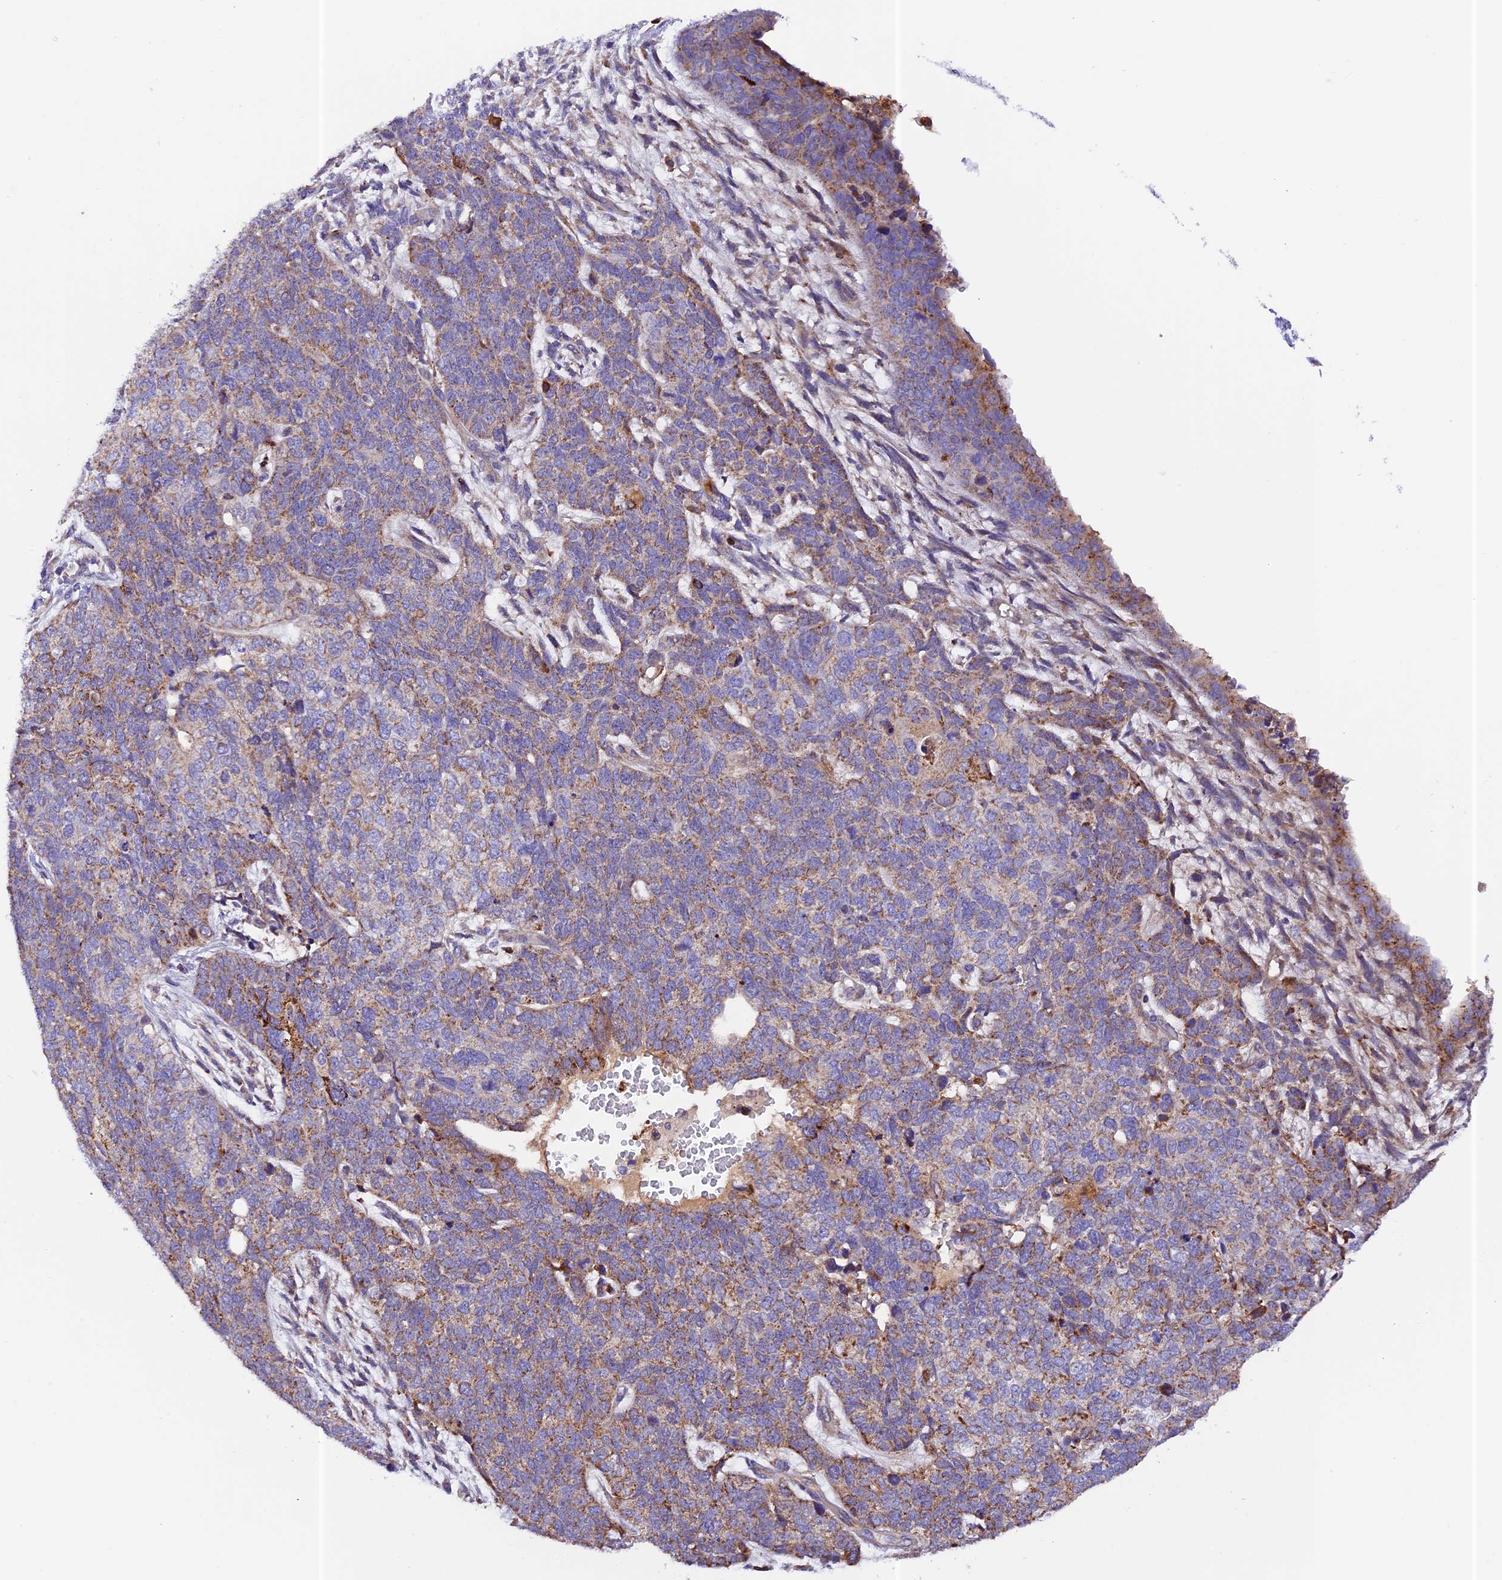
{"staining": {"intensity": "weak", "quantity": ">75%", "location": "cytoplasmic/membranous"}, "tissue": "cervical cancer", "cell_type": "Tumor cells", "image_type": "cancer", "snomed": [{"axis": "morphology", "description": "Squamous cell carcinoma, NOS"}, {"axis": "topography", "description": "Cervix"}], "caption": "An image showing weak cytoplasmic/membranous staining in about >75% of tumor cells in cervical squamous cell carcinoma, as visualized by brown immunohistochemical staining.", "gene": "METTL22", "patient": {"sex": "female", "age": 63}}